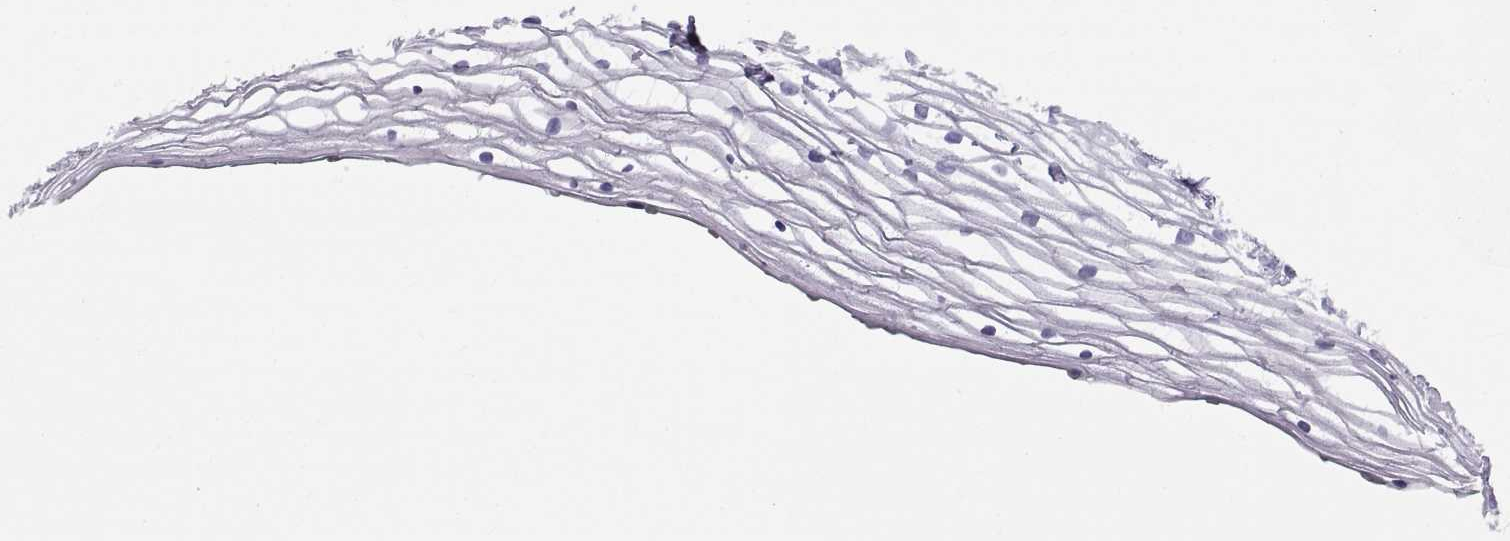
{"staining": {"intensity": "negative", "quantity": "none", "location": "none"}, "tissue": "vagina", "cell_type": "Squamous epithelial cells", "image_type": "normal", "snomed": [{"axis": "morphology", "description": "Normal tissue, NOS"}, {"axis": "topography", "description": "Vagina"}], "caption": "Vagina was stained to show a protein in brown. There is no significant positivity in squamous epithelial cells. (DAB (3,3'-diaminobenzidine) immunohistochemistry (IHC), high magnification).", "gene": "CT47A10", "patient": {"sex": "female", "age": 36}}